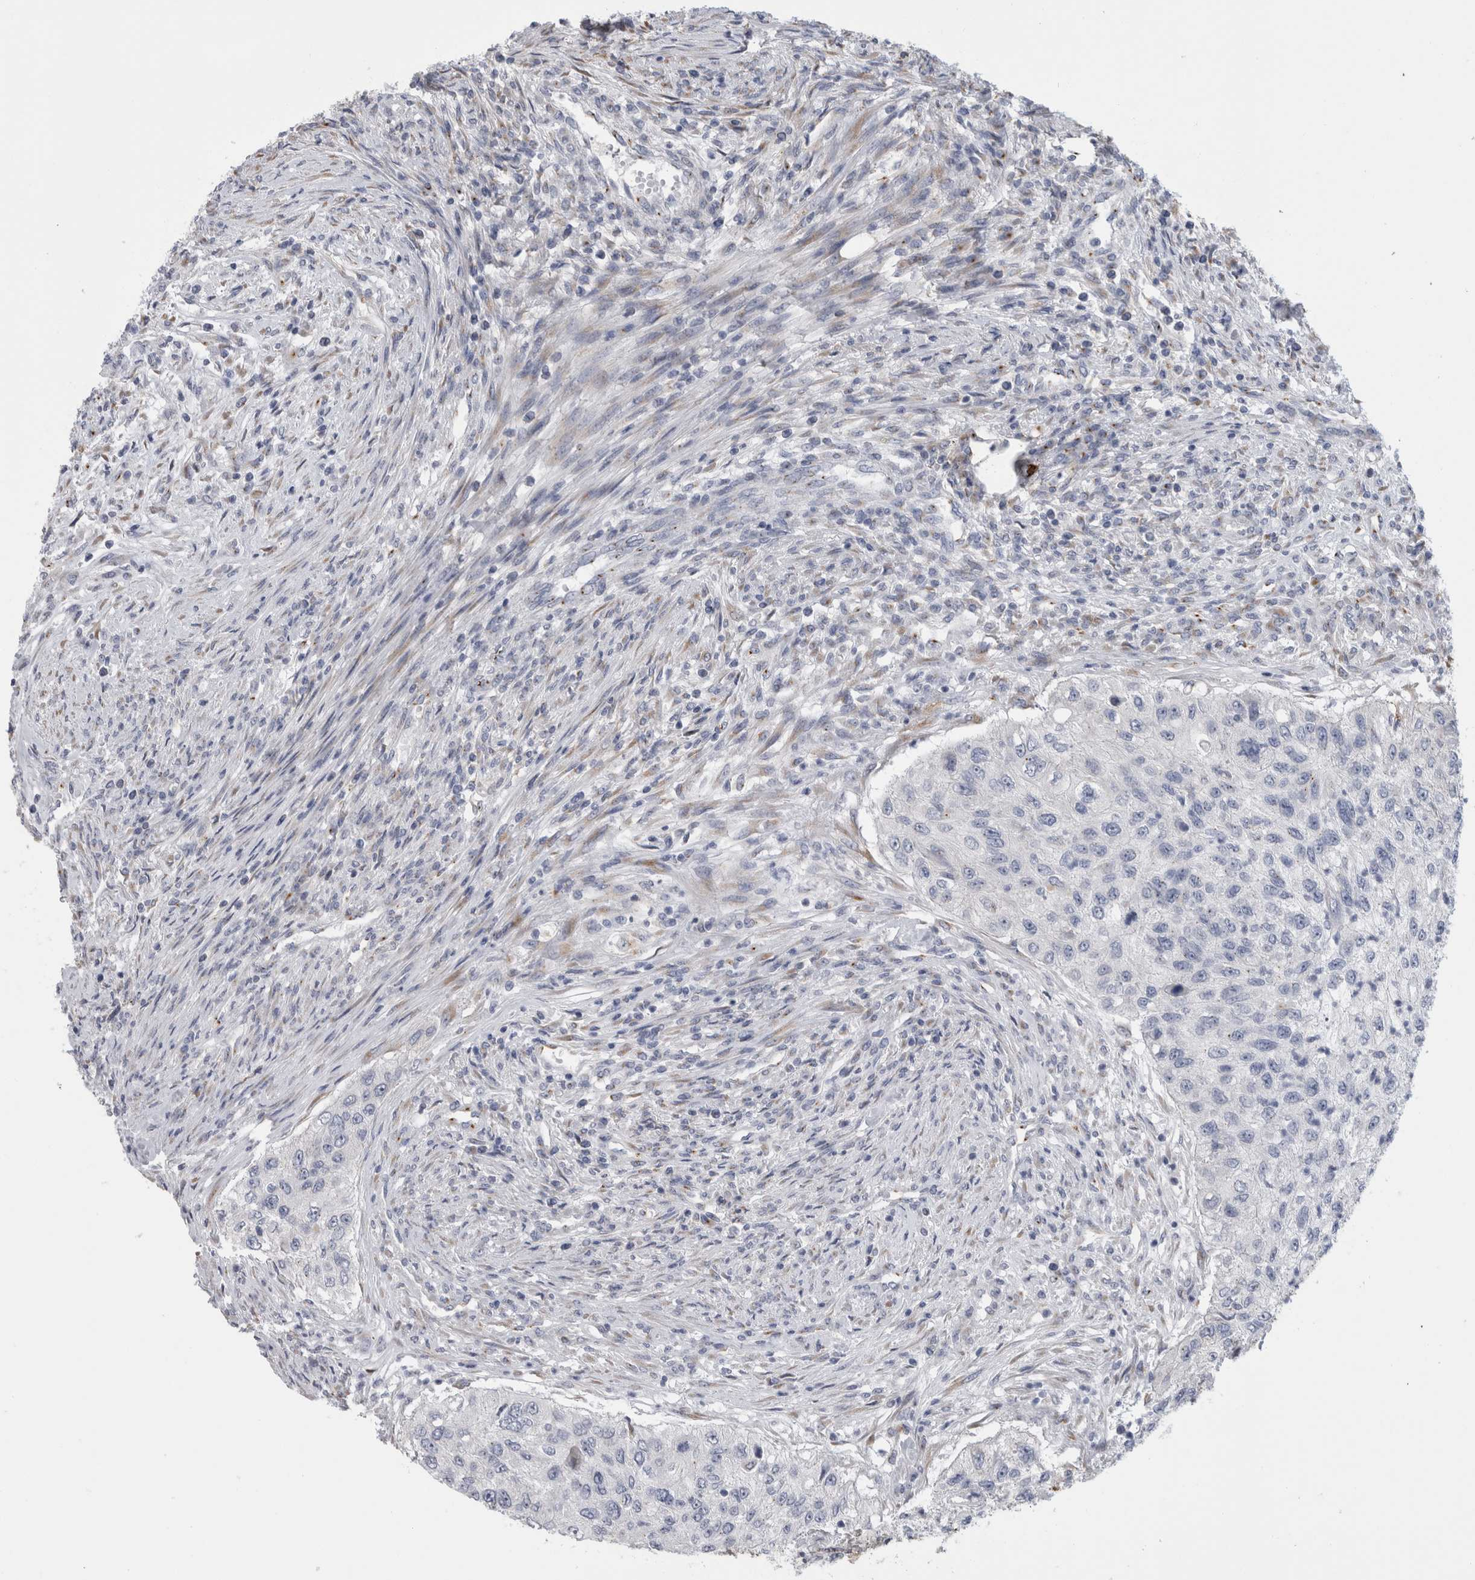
{"staining": {"intensity": "negative", "quantity": "none", "location": "none"}, "tissue": "urothelial cancer", "cell_type": "Tumor cells", "image_type": "cancer", "snomed": [{"axis": "morphology", "description": "Urothelial carcinoma, High grade"}, {"axis": "topography", "description": "Urinary bladder"}], "caption": "Tumor cells are negative for protein expression in human urothelial carcinoma (high-grade).", "gene": "AKAP9", "patient": {"sex": "female", "age": 60}}